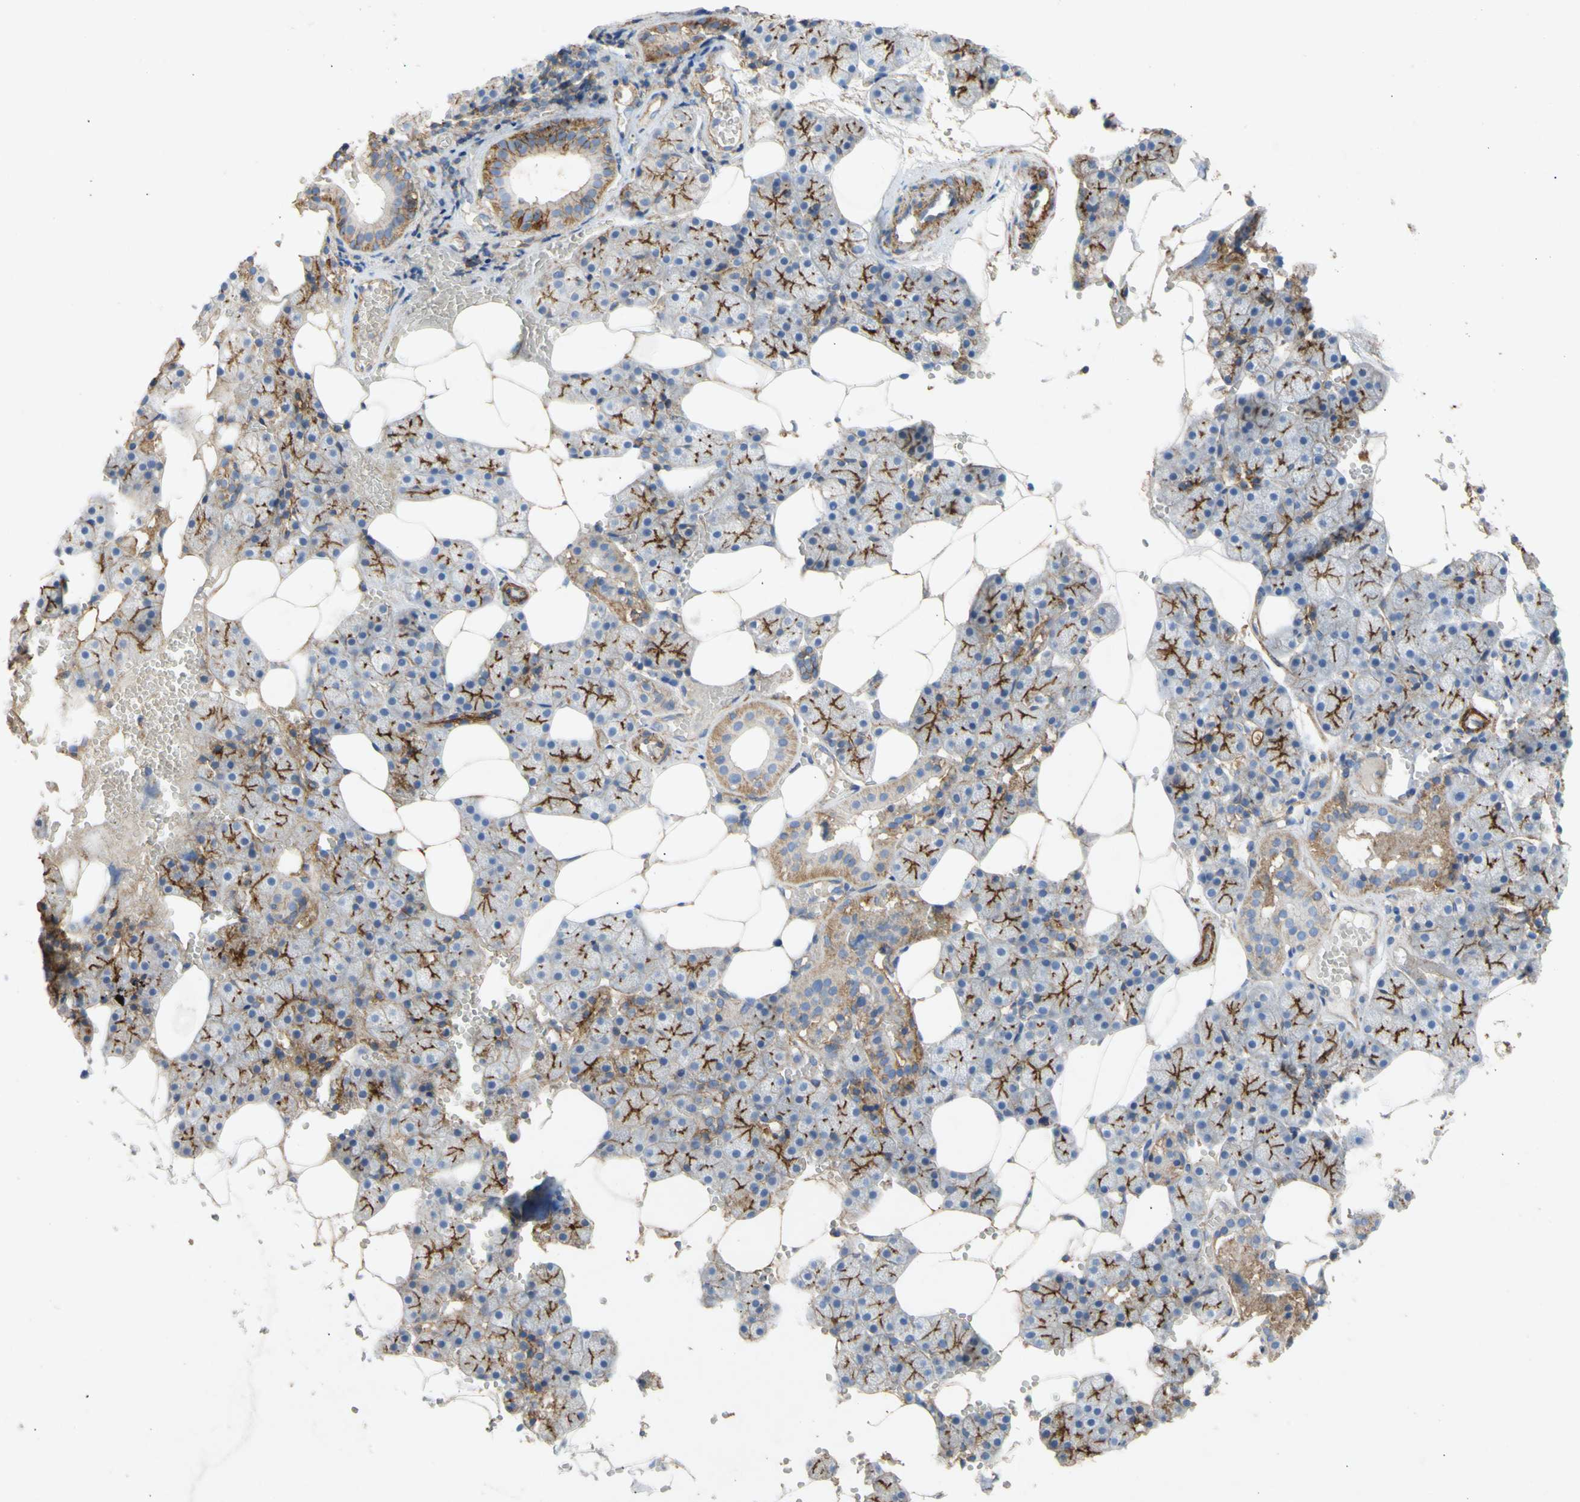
{"staining": {"intensity": "strong", "quantity": ">75%", "location": "cytoplasmic/membranous"}, "tissue": "salivary gland", "cell_type": "Glandular cells", "image_type": "normal", "snomed": [{"axis": "morphology", "description": "Normal tissue, NOS"}, {"axis": "topography", "description": "Salivary gland"}], "caption": "Immunohistochemical staining of unremarkable salivary gland reveals >75% levels of strong cytoplasmic/membranous protein staining in about >75% of glandular cells.", "gene": "ATP2A3", "patient": {"sex": "male", "age": 62}}